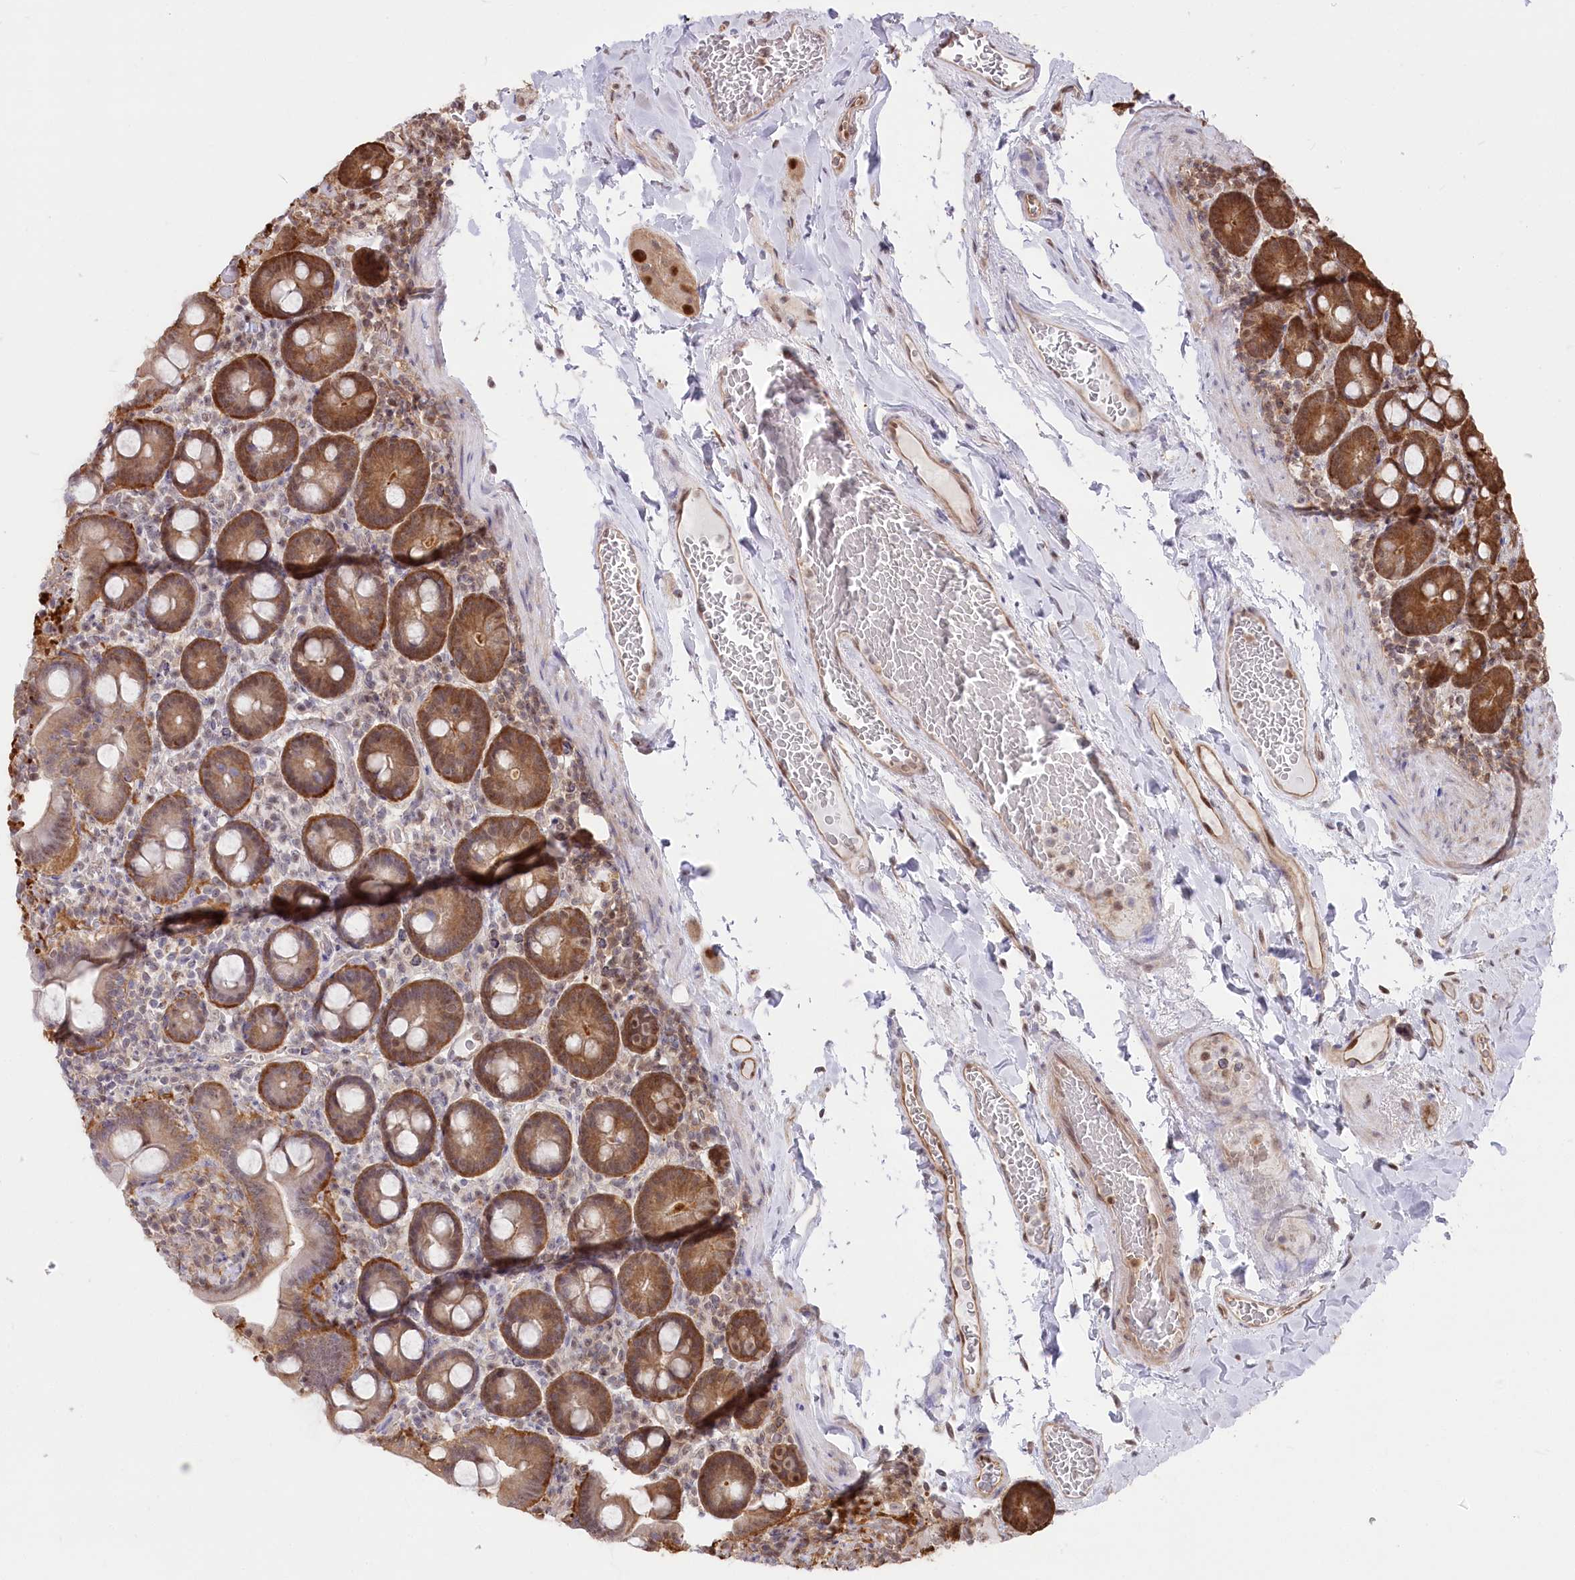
{"staining": {"intensity": "moderate", "quantity": ">75%", "location": "cytoplasmic/membranous,nuclear"}, "tissue": "duodenum", "cell_type": "Glandular cells", "image_type": "normal", "snomed": [{"axis": "morphology", "description": "Normal tissue, NOS"}, {"axis": "topography", "description": "Duodenum"}], "caption": "Immunohistochemistry (IHC) of benign human duodenum reveals medium levels of moderate cytoplasmic/membranous,nuclear expression in about >75% of glandular cells.", "gene": "PSMA1", "patient": {"sex": "male", "age": 55}}